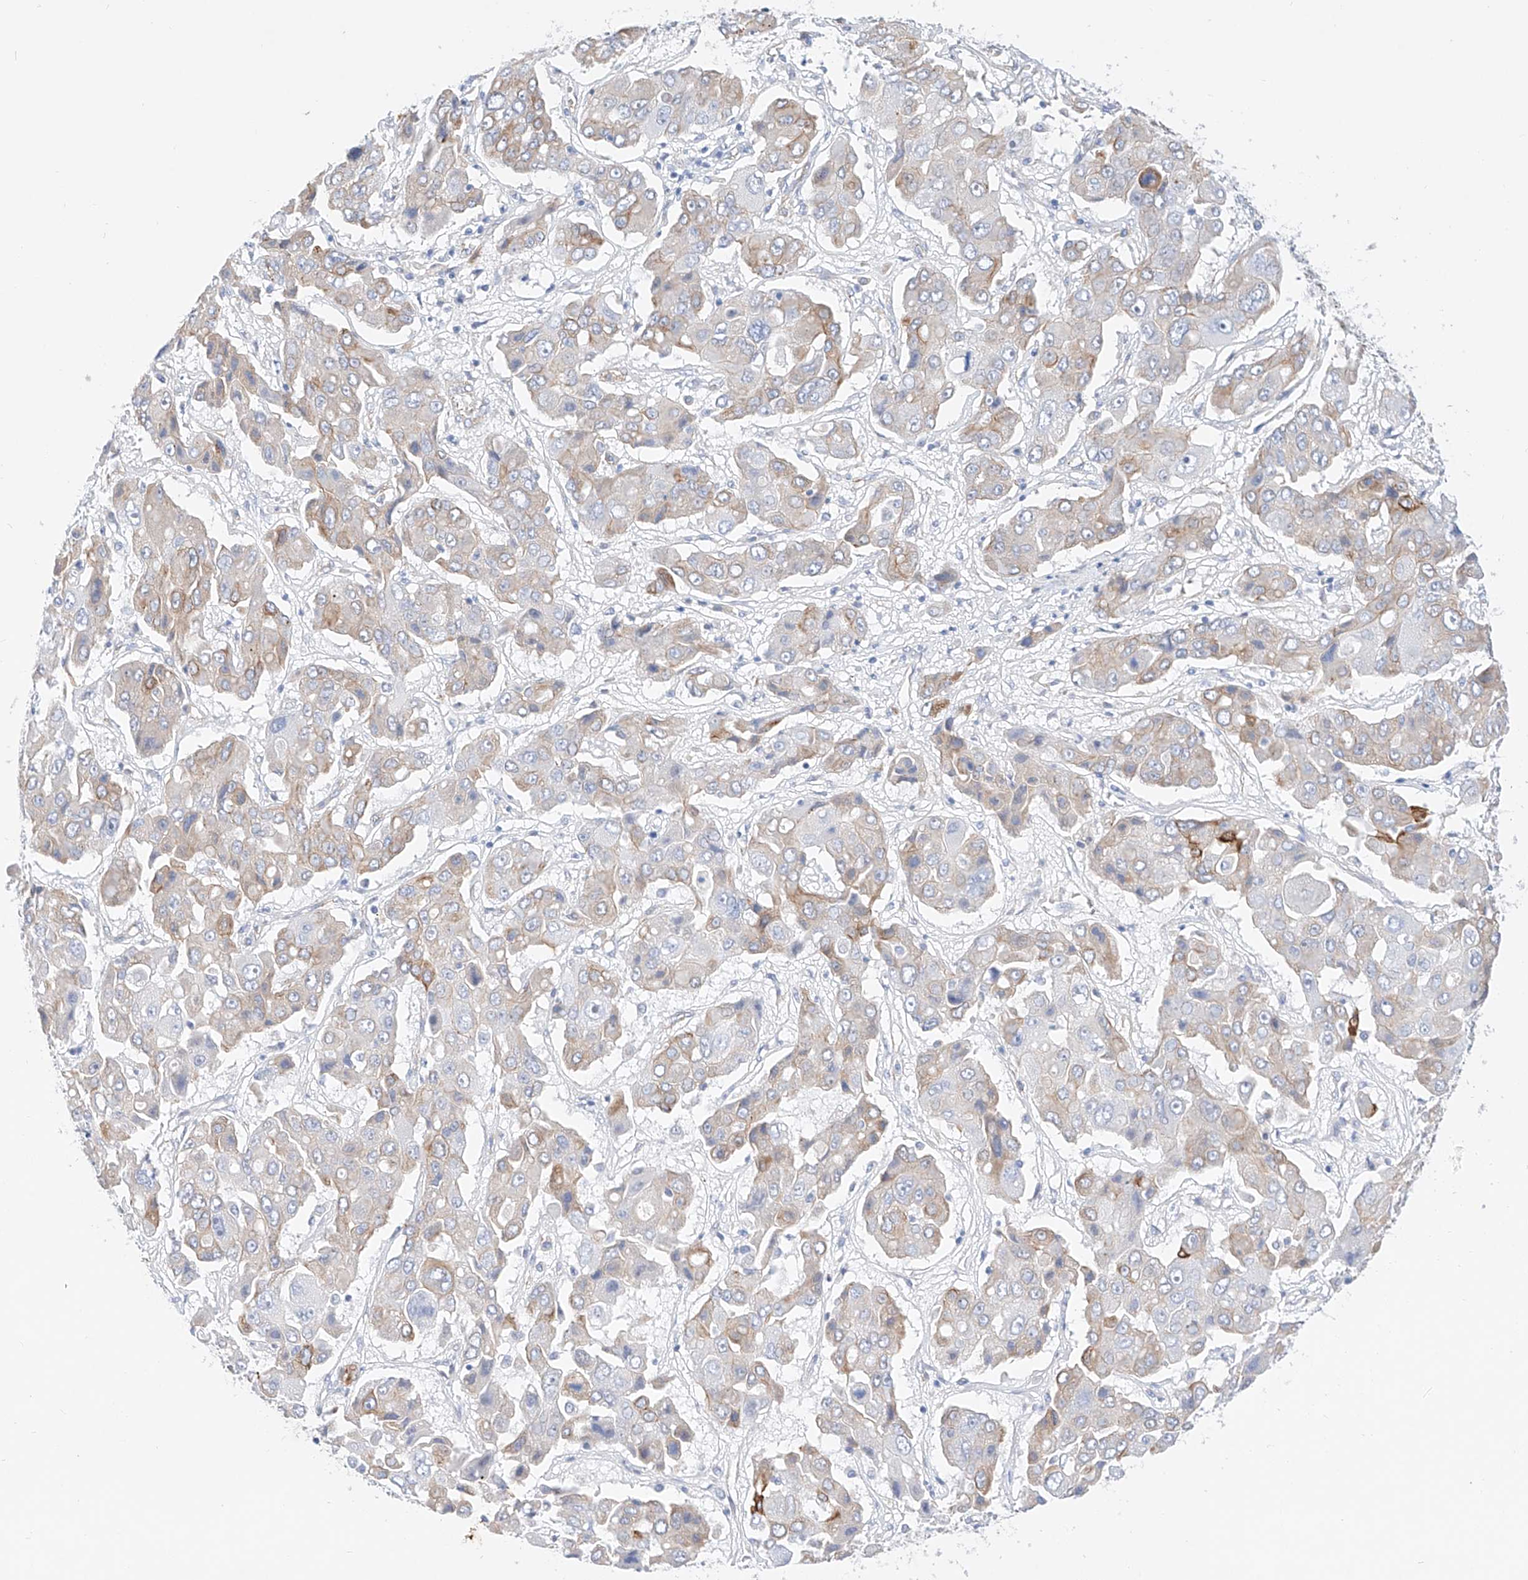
{"staining": {"intensity": "moderate", "quantity": "<25%", "location": "cytoplasmic/membranous"}, "tissue": "liver cancer", "cell_type": "Tumor cells", "image_type": "cancer", "snomed": [{"axis": "morphology", "description": "Cholangiocarcinoma"}, {"axis": "topography", "description": "Liver"}], "caption": "Protein expression by immunohistochemistry (IHC) shows moderate cytoplasmic/membranous positivity in approximately <25% of tumor cells in liver cancer. (DAB IHC with brightfield microscopy, high magnification).", "gene": "SBSPON", "patient": {"sex": "male", "age": 67}}